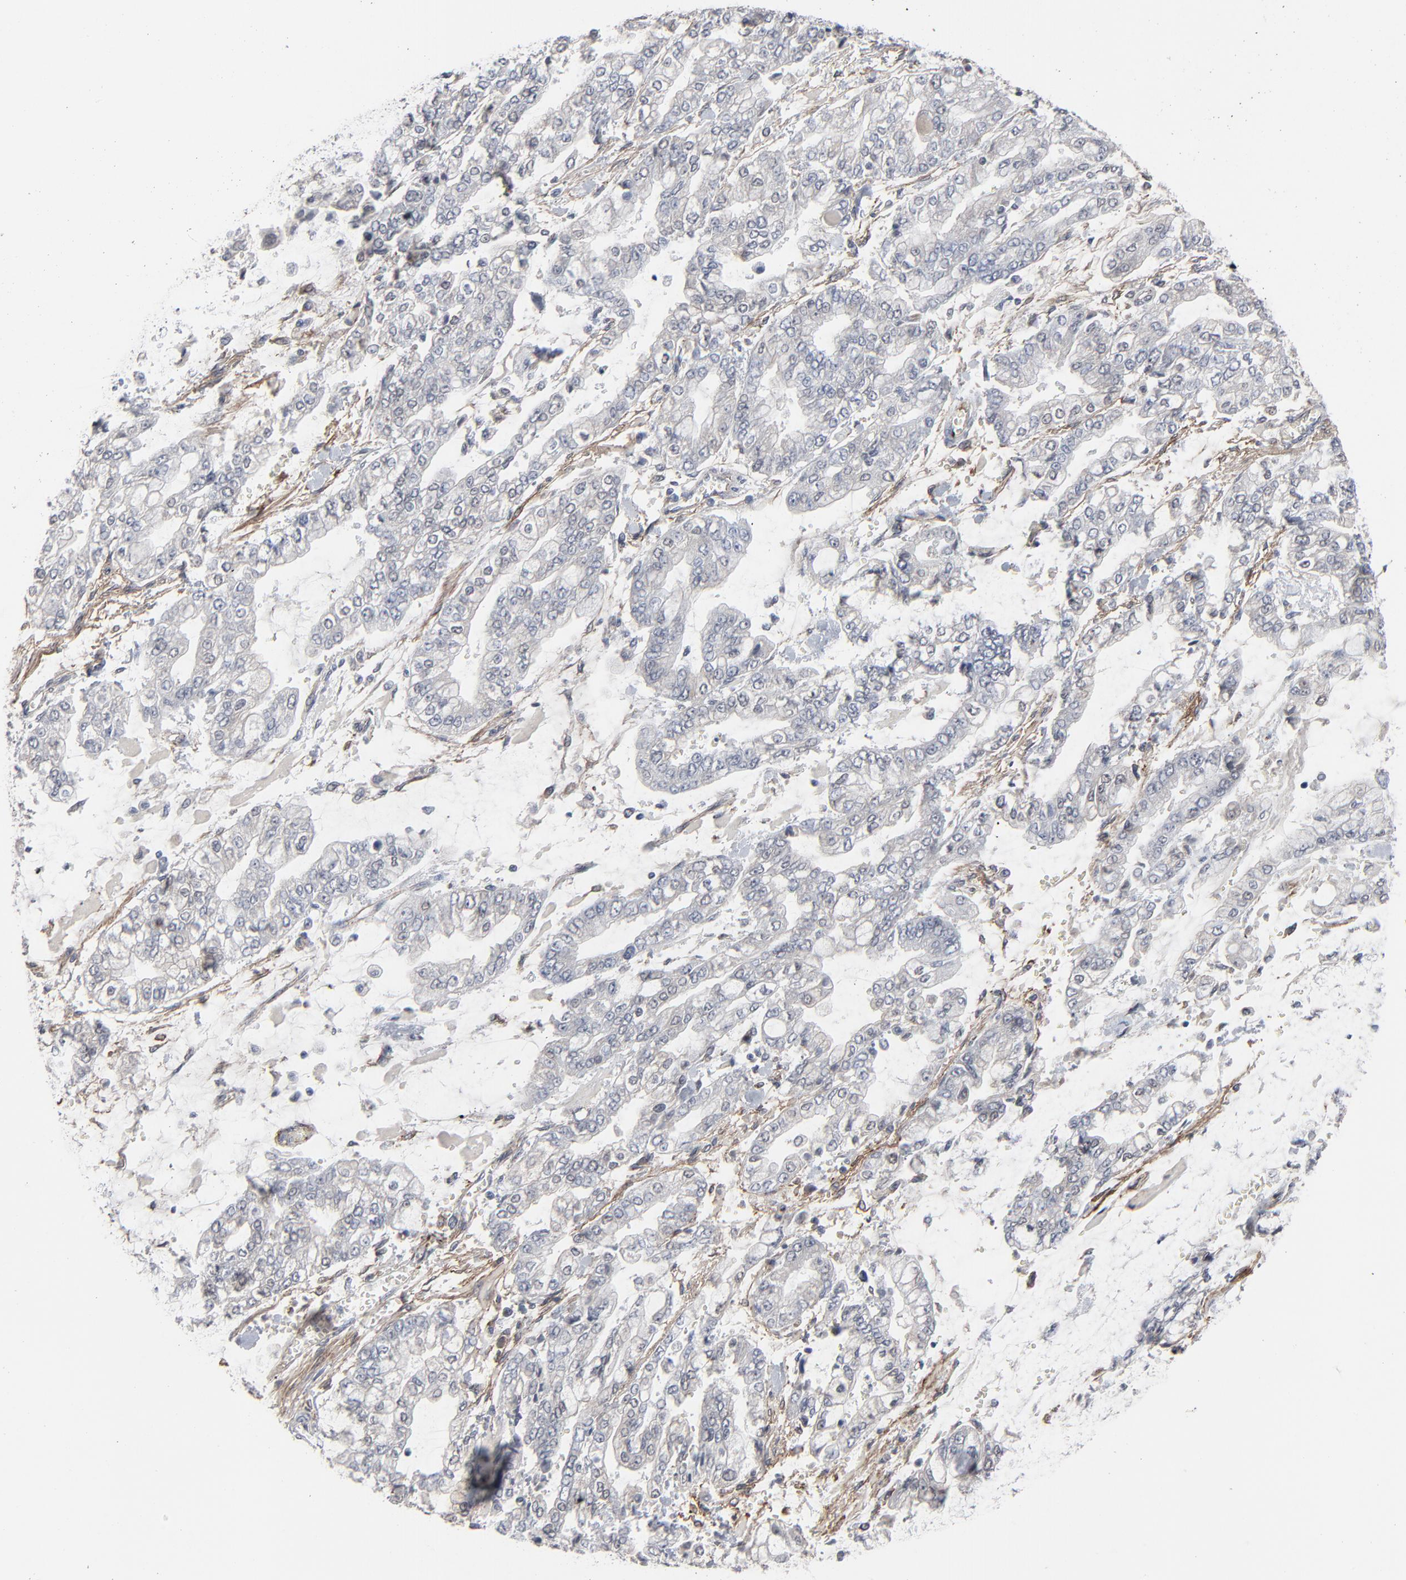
{"staining": {"intensity": "negative", "quantity": "none", "location": "none"}, "tissue": "stomach cancer", "cell_type": "Tumor cells", "image_type": "cancer", "snomed": [{"axis": "morphology", "description": "Normal tissue, NOS"}, {"axis": "morphology", "description": "Adenocarcinoma, NOS"}, {"axis": "topography", "description": "Stomach, upper"}, {"axis": "topography", "description": "Stomach"}], "caption": "Immunohistochemistry (IHC) histopathology image of adenocarcinoma (stomach) stained for a protein (brown), which demonstrates no staining in tumor cells.", "gene": "JAM3", "patient": {"sex": "male", "age": 76}}